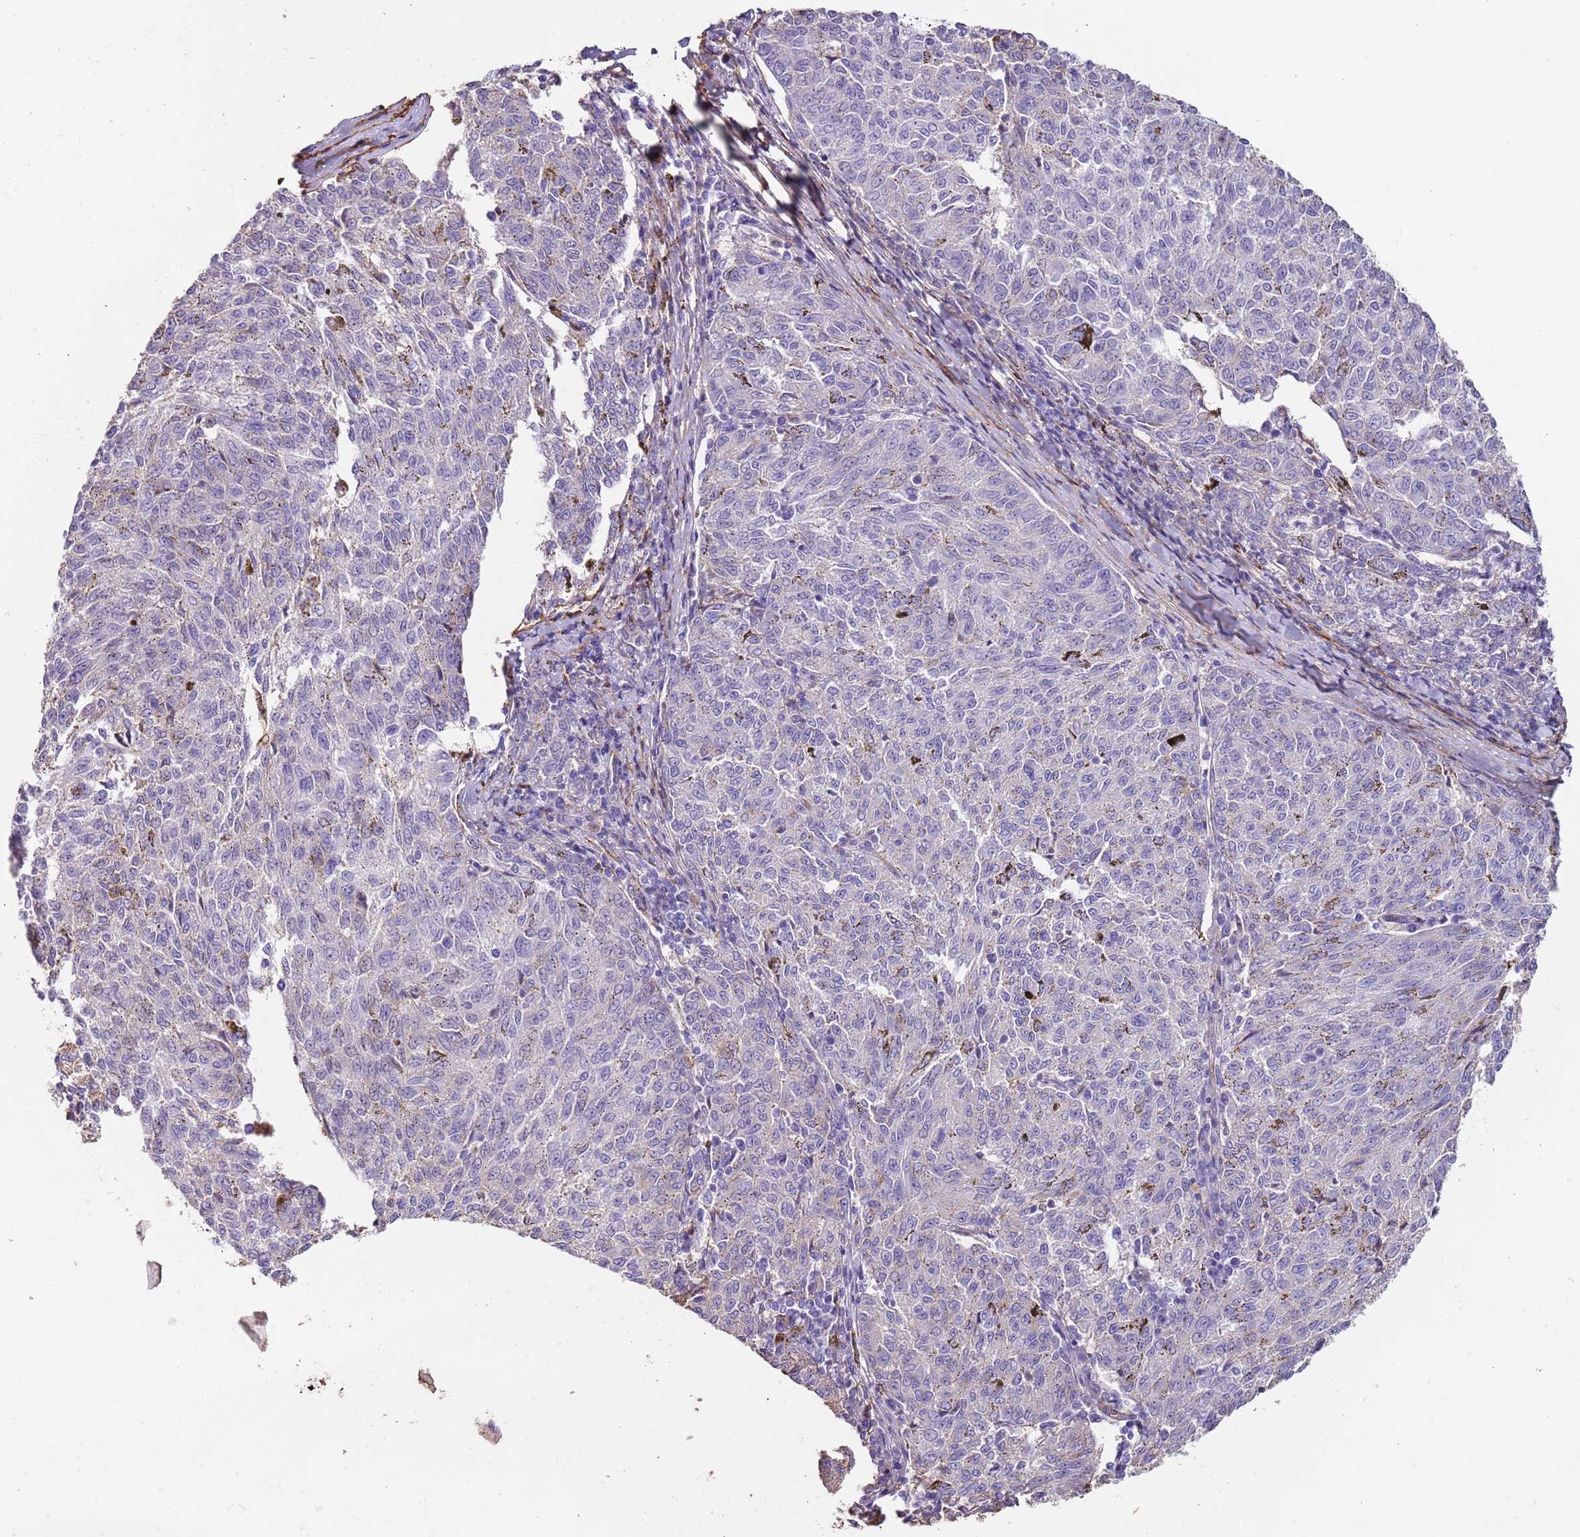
{"staining": {"intensity": "negative", "quantity": "none", "location": "none"}, "tissue": "melanoma", "cell_type": "Tumor cells", "image_type": "cancer", "snomed": [{"axis": "morphology", "description": "Malignant melanoma, NOS"}, {"axis": "topography", "description": "Skin"}], "caption": "An immunohistochemistry micrograph of melanoma is shown. There is no staining in tumor cells of melanoma. (DAB (3,3'-diaminobenzidine) immunohistochemistry (IHC), high magnification).", "gene": "NBPF3", "patient": {"sex": "female", "age": 72}}